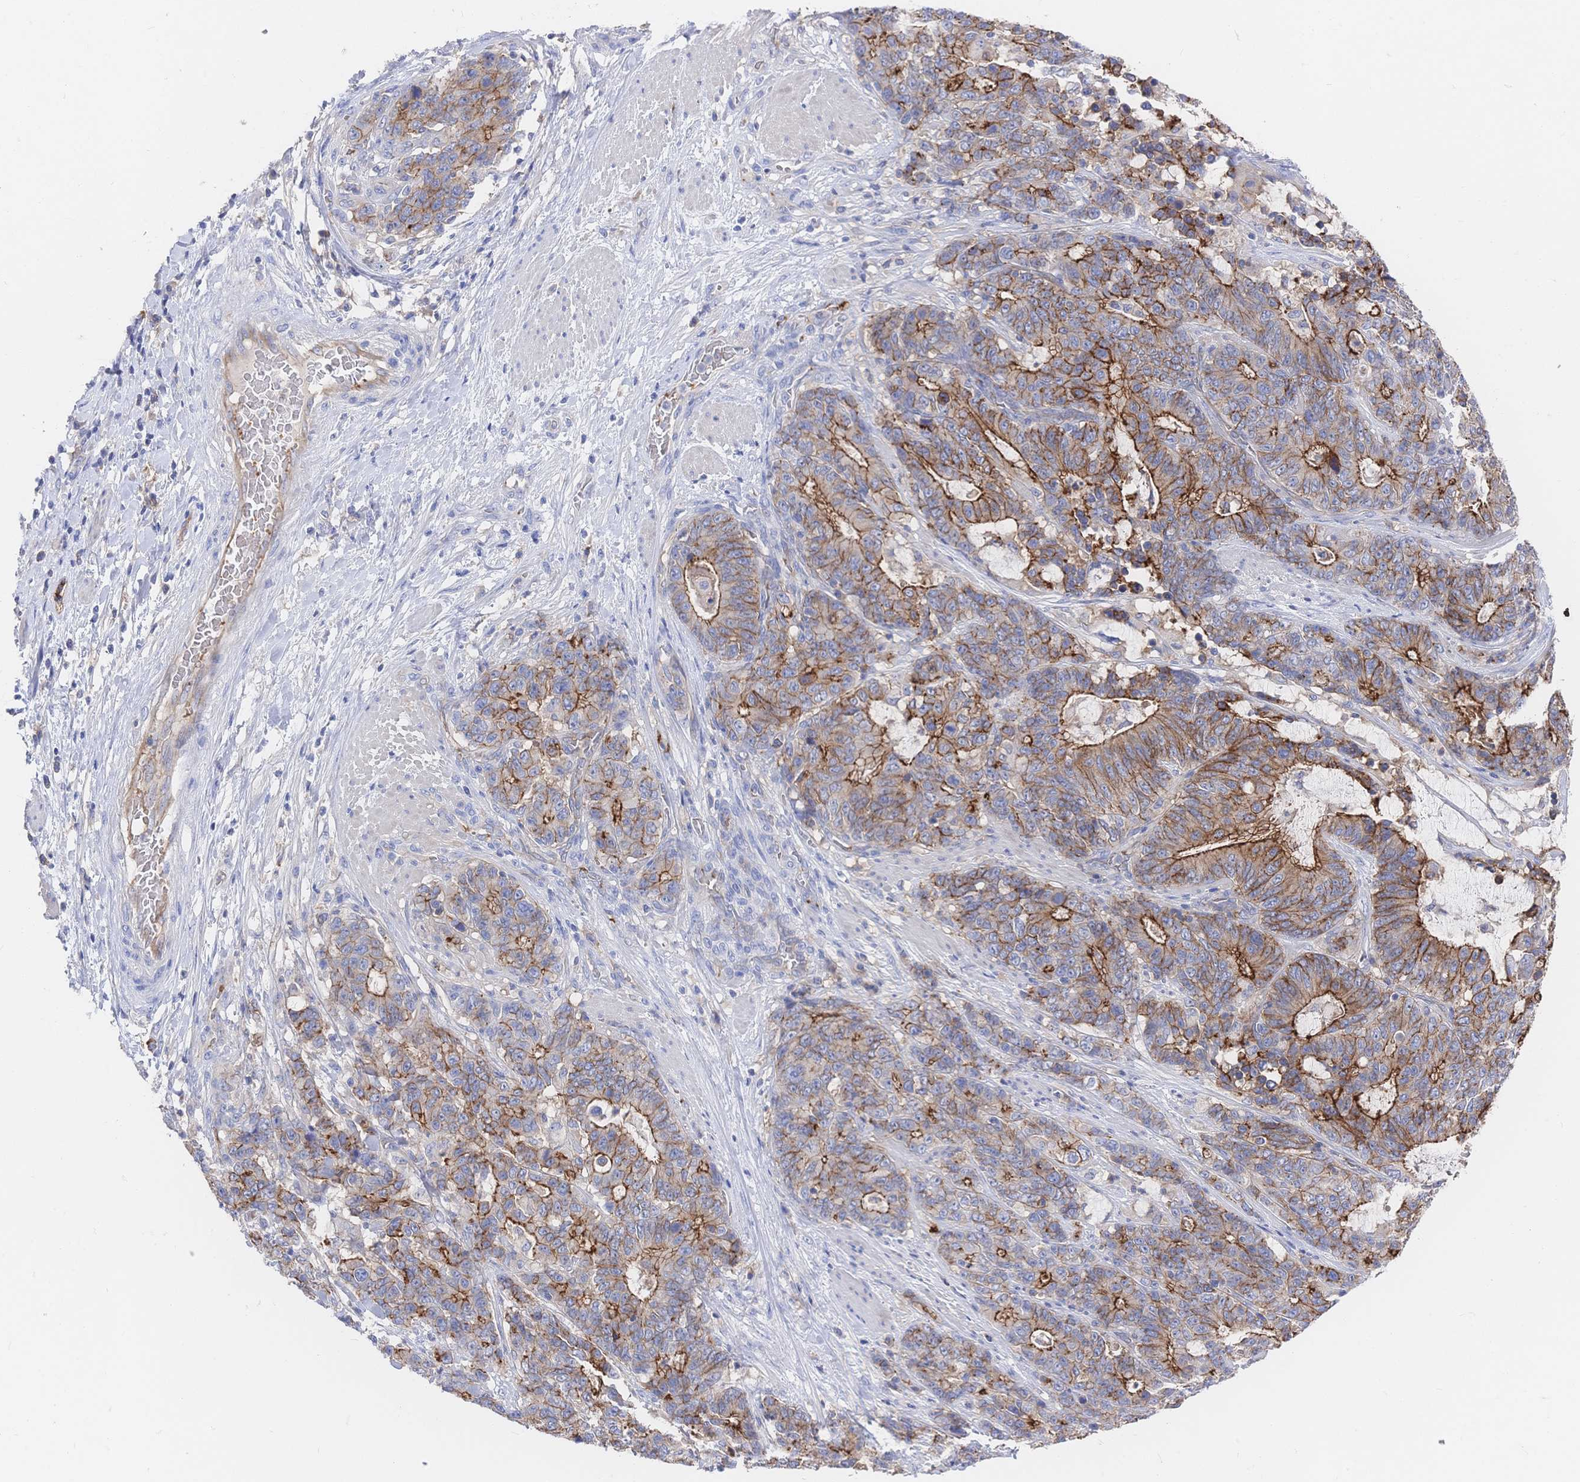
{"staining": {"intensity": "strong", "quantity": "25%-75%", "location": "cytoplasmic/membranous"}, "tissue": "stomach cancer", "cell_type": "Tumor cells", "image_type": "cancer", "snomed": [{"axis": "morphology", "description": "Normal tissue, NOS"}, {"axis": "morphology", "description": "Adenocarcinoma, NOS"}, {"axis": "topography", "description": "Stomach"}], "caption": "Human stomach cancer (adenocarcinoma) stained with a protein marker exhibits strong staining in tumor cells.", "gene": "F11R", "patient": {"sex": "female", "age": 64}}